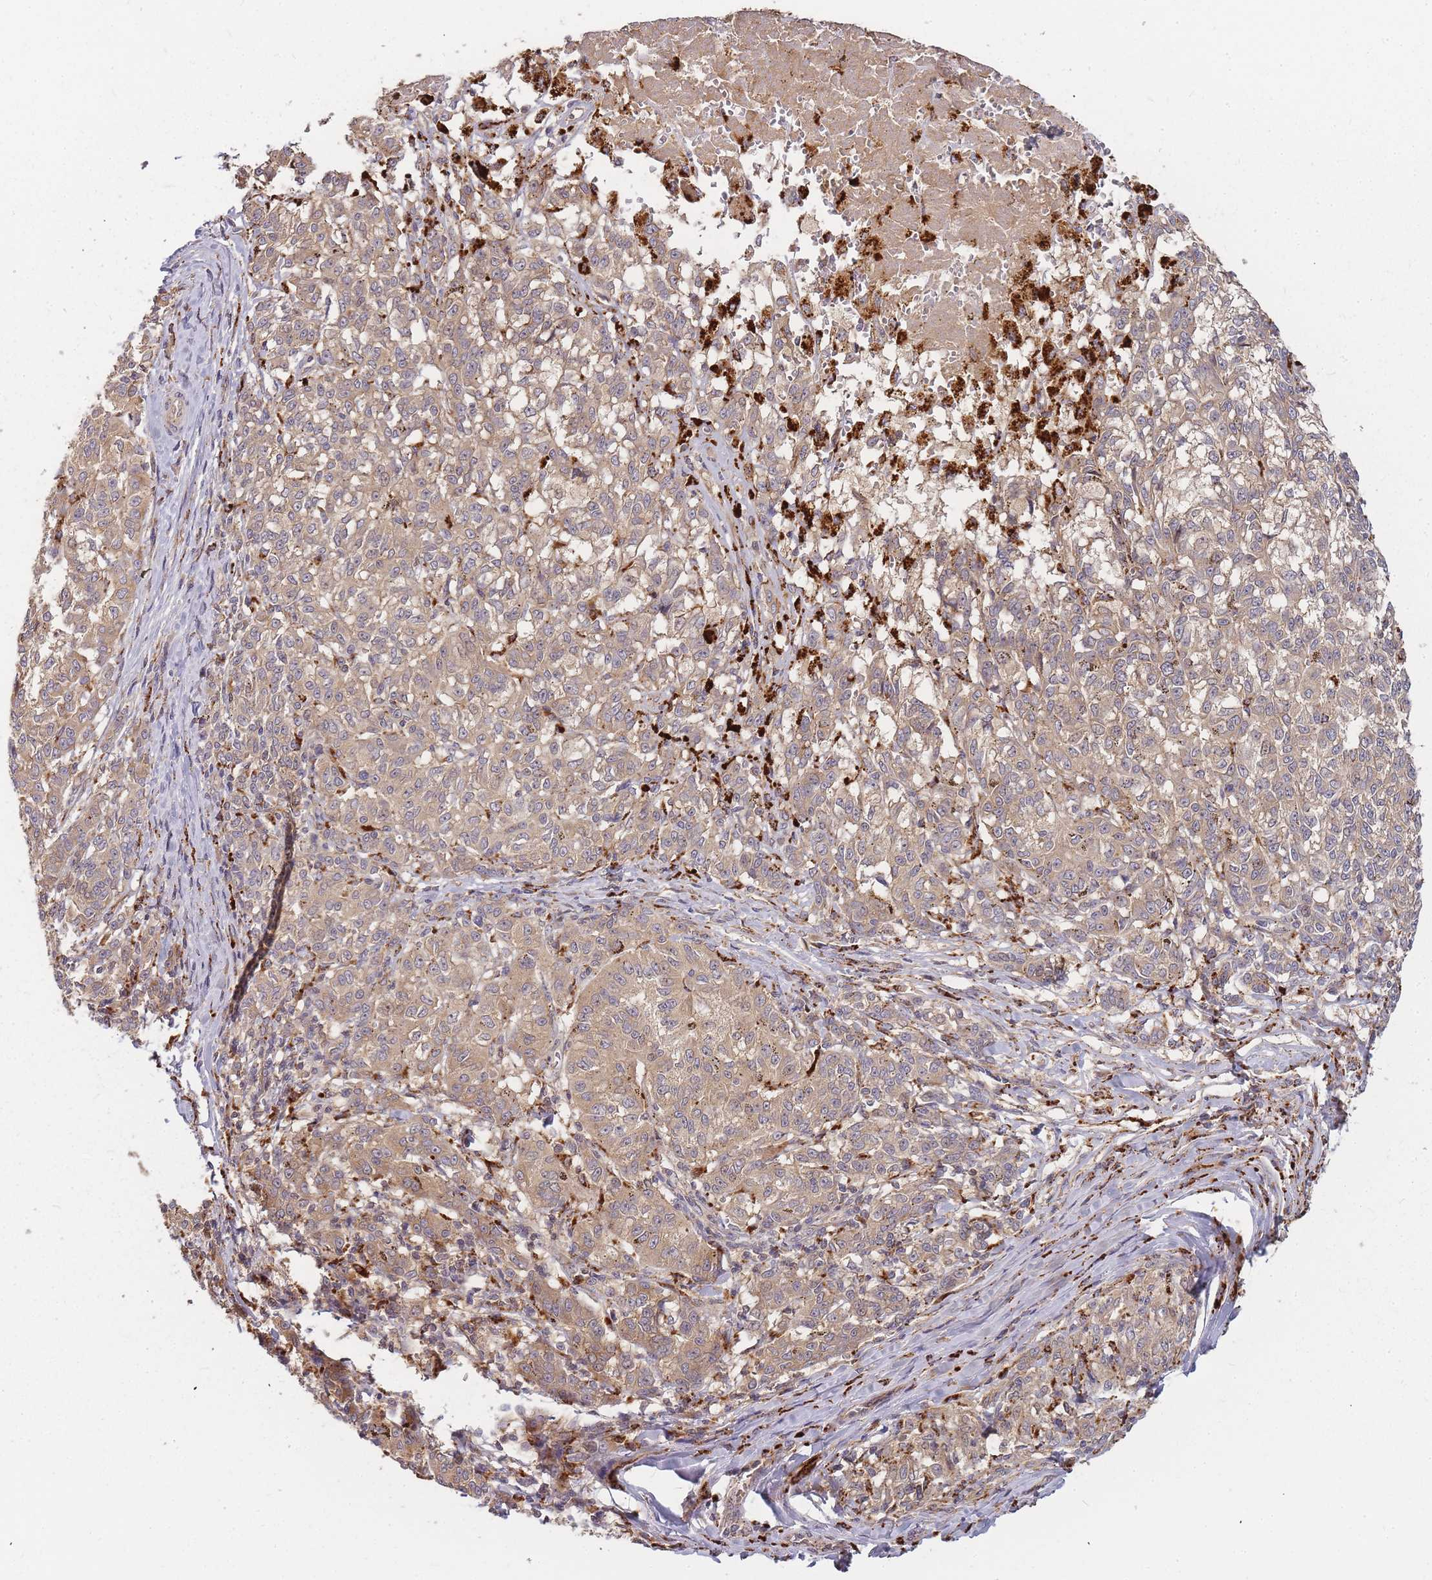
{"staining": {"intensity": "moderate", "quantity": ">75%", "location": "cytoplasmic/membranous"}, "tissue": "melanoma", "cell_type": "Tumor cells", "image_type": "cancer", "snomed": [{"axis": "morphology", "description": "Malignant melanoma, NOS"}, {"axis": "topography", "description": "Skin"}], "caption": "Melanoma stained for a protein (brown) shows moderate cytoplasmic/membranous positive positivity in approximately >75% of tumor cells.", "gene": "ATG5", "patient": {"sex": "female", "age": 72}}